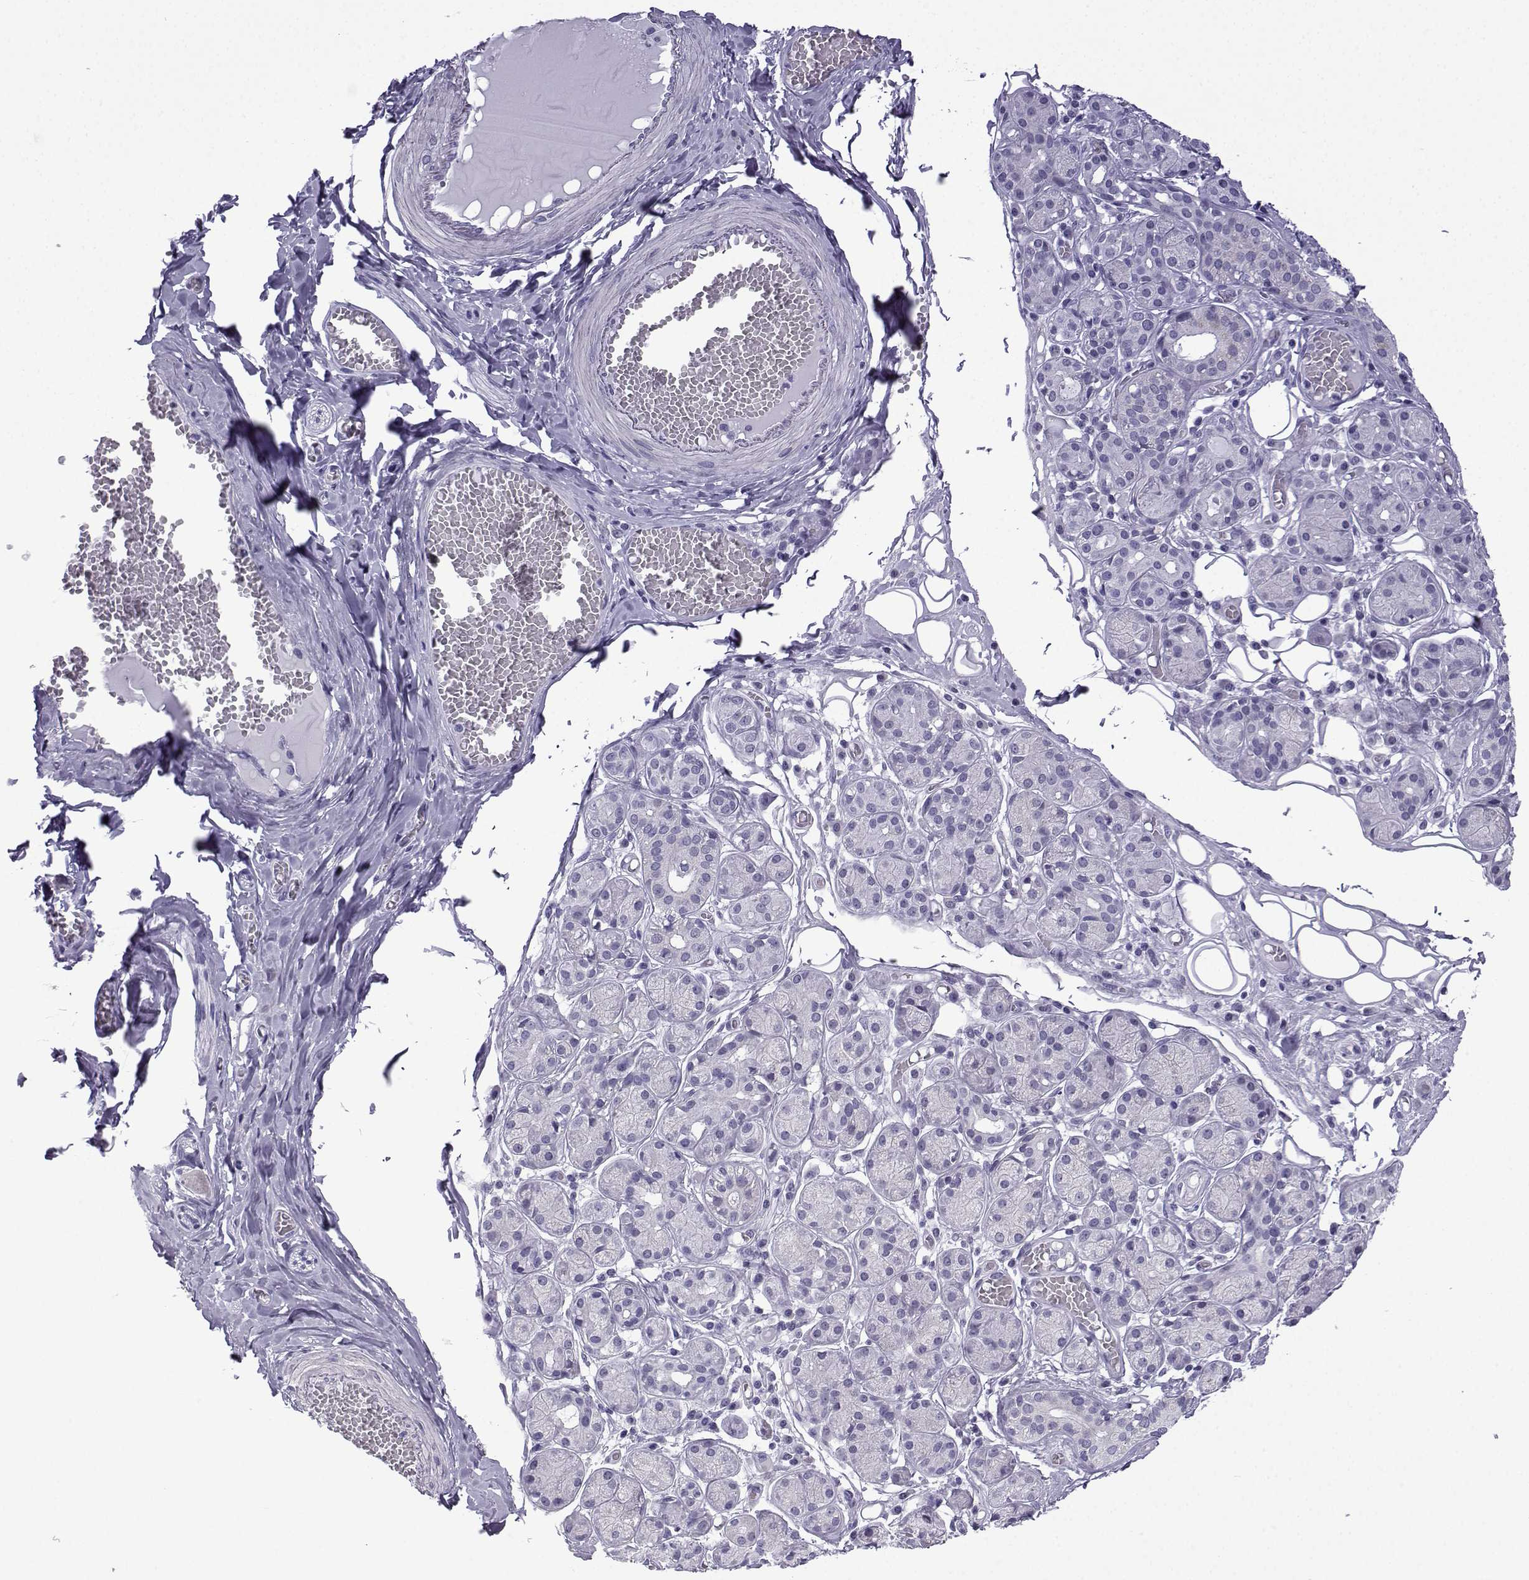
{"staining": {"intensity": "negative", "quantity": "none", "location": "none"}, "tissue": "salivary gland", "cell_type": "Glandular cells", "image_type": "normal", "snomed": [{"axis": "morphology", "description": "Normal tissue, NOS"}, {"axis": "topography", "description": "Salivary gland"}, {"axis": "topography", "description": "Peripheral nerve tissue"}], "caption": "DAB (3,3'-diaminobenzidine) immunohistochemical staining of unremarkable human salivary gland displays no significant expression in glandular cells.", "gene": "ACRBP", "patient": {"sex": "male", "age": 71}}